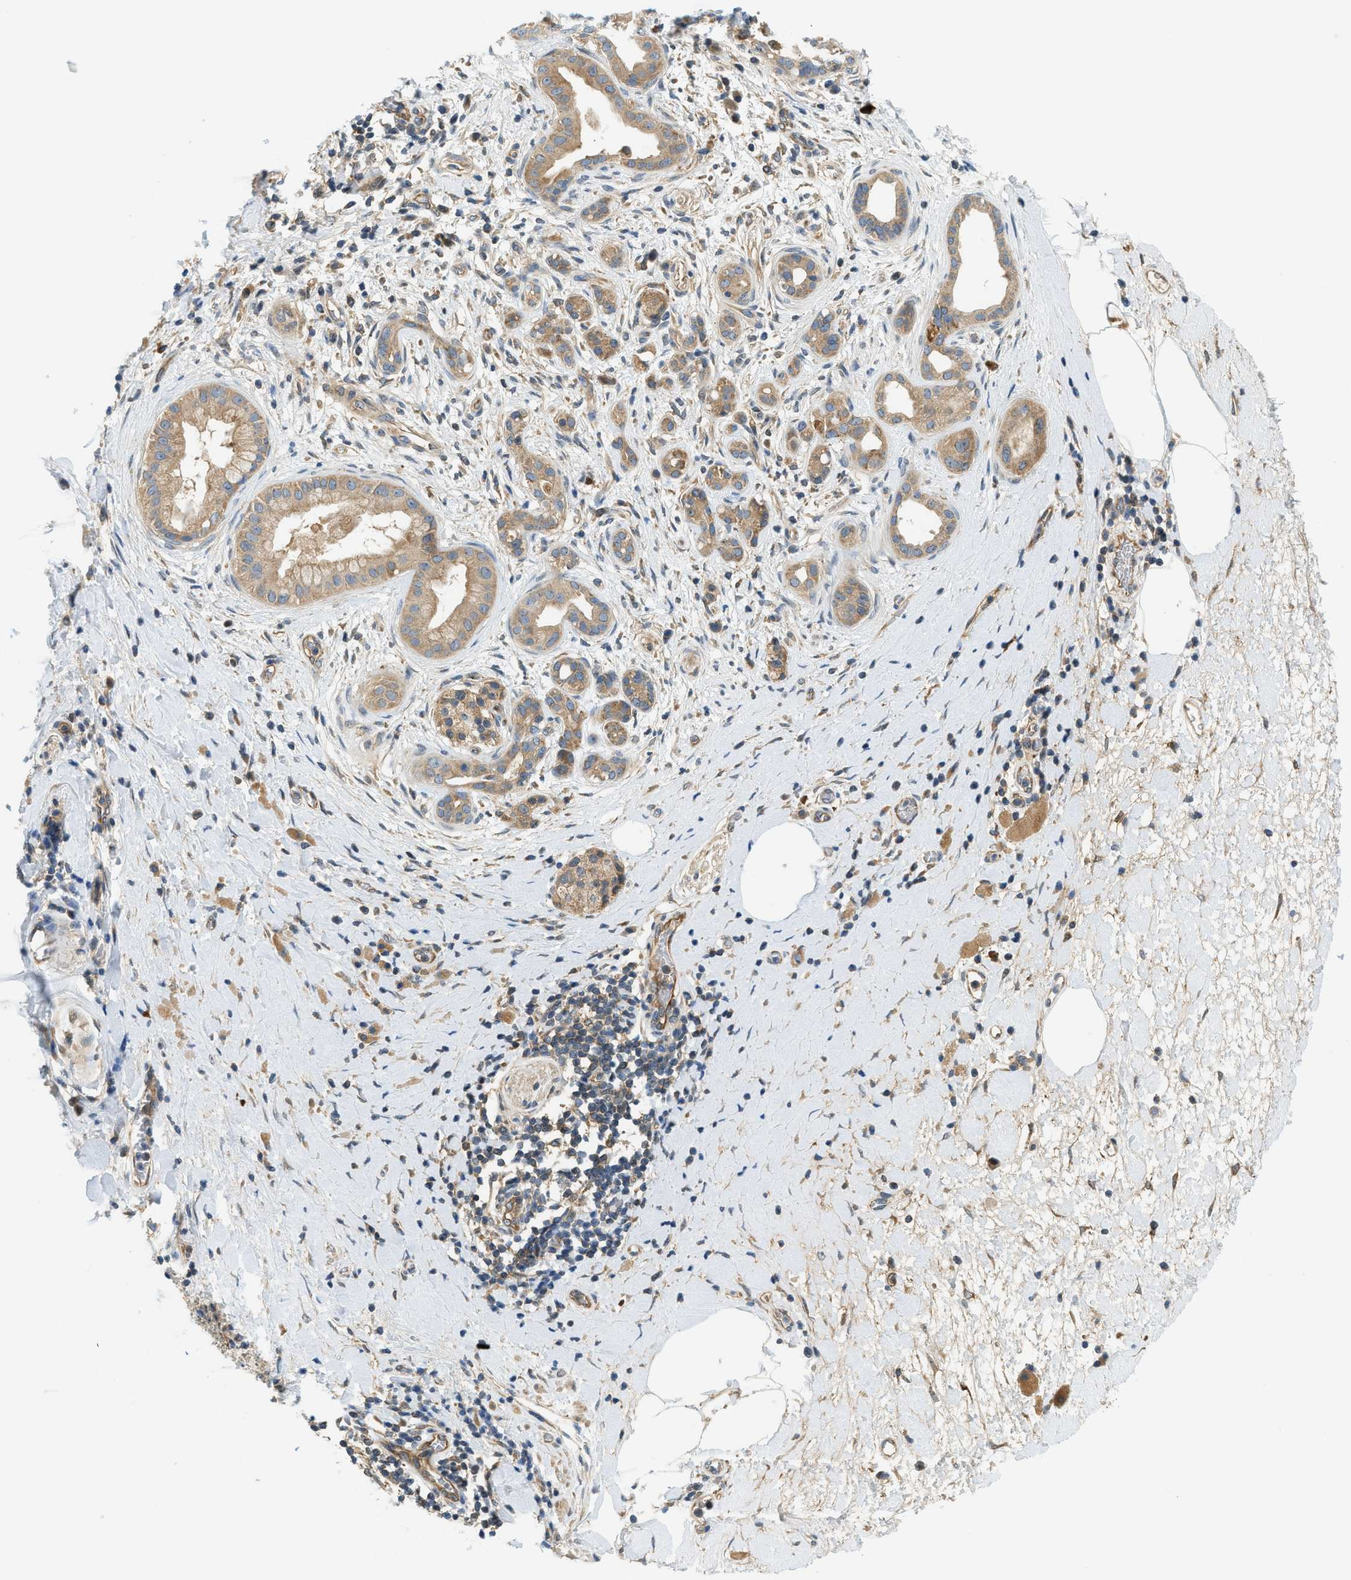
{"staining": {"intensity": "moderate", "quantity": ">75%", "location": "cytoplasmic/membranous"}, "tissue": "pancreatic cancer", "cell_type": "Tumor cells", "image_type": "cancer", "snomed": [{"axis": "morphology", "description": "Adenocarcinoma, NOS"}, {"axis": "topography", "description": "Pancreas"}], "caption": "A brown stain highlights moderate cytoplasmic/membranous expression of a protein in human pancreatic adenocarcinoma tumor cells.", "gene": "KCNK1", "patient": {"sex": "male", "age": 55}}